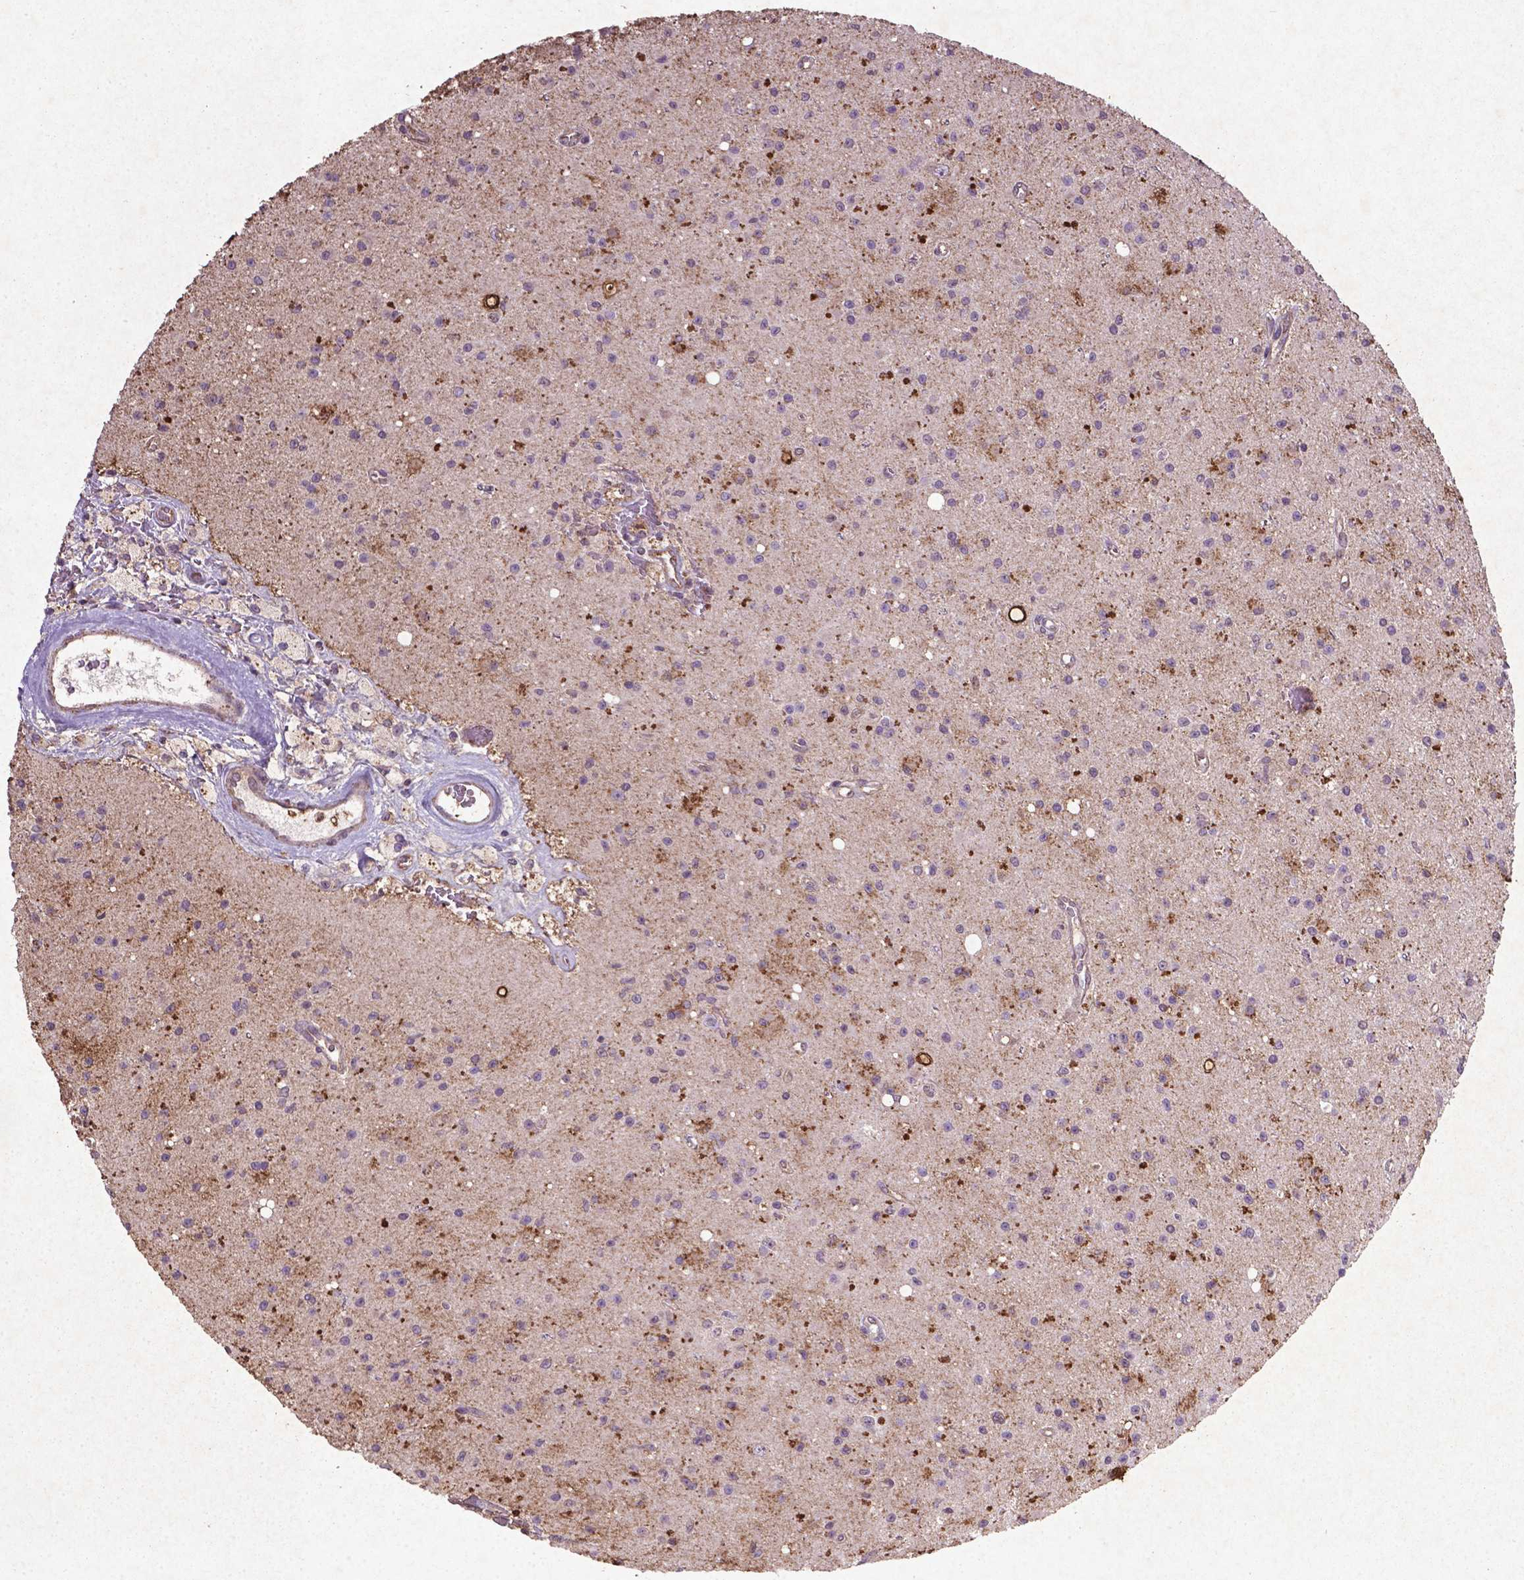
{"staining": {"intensity": "moderate", "quantity": "<25%", "location": "cytoplasmic/membranous"}, "tissue": "glioma", "cell_type": "Tumor cells", "image_type": "cancer", "snomed": [{"axis": "morphology", "description": "Glioma, malignant, High grade"}, {"axis": "topography", "description": "Brain"}], "caption": "This photomicrograph exhibits high-grade glioma (malignant) stained with immunohistochemistry to label a protein in brown. The cytoplasmic/membranous of tumor cells show moderate positivity for the protein. Nuclei are counter-stained blue.", "gene": "MTOR", "patient": {"sex": "male", "age": 36}}